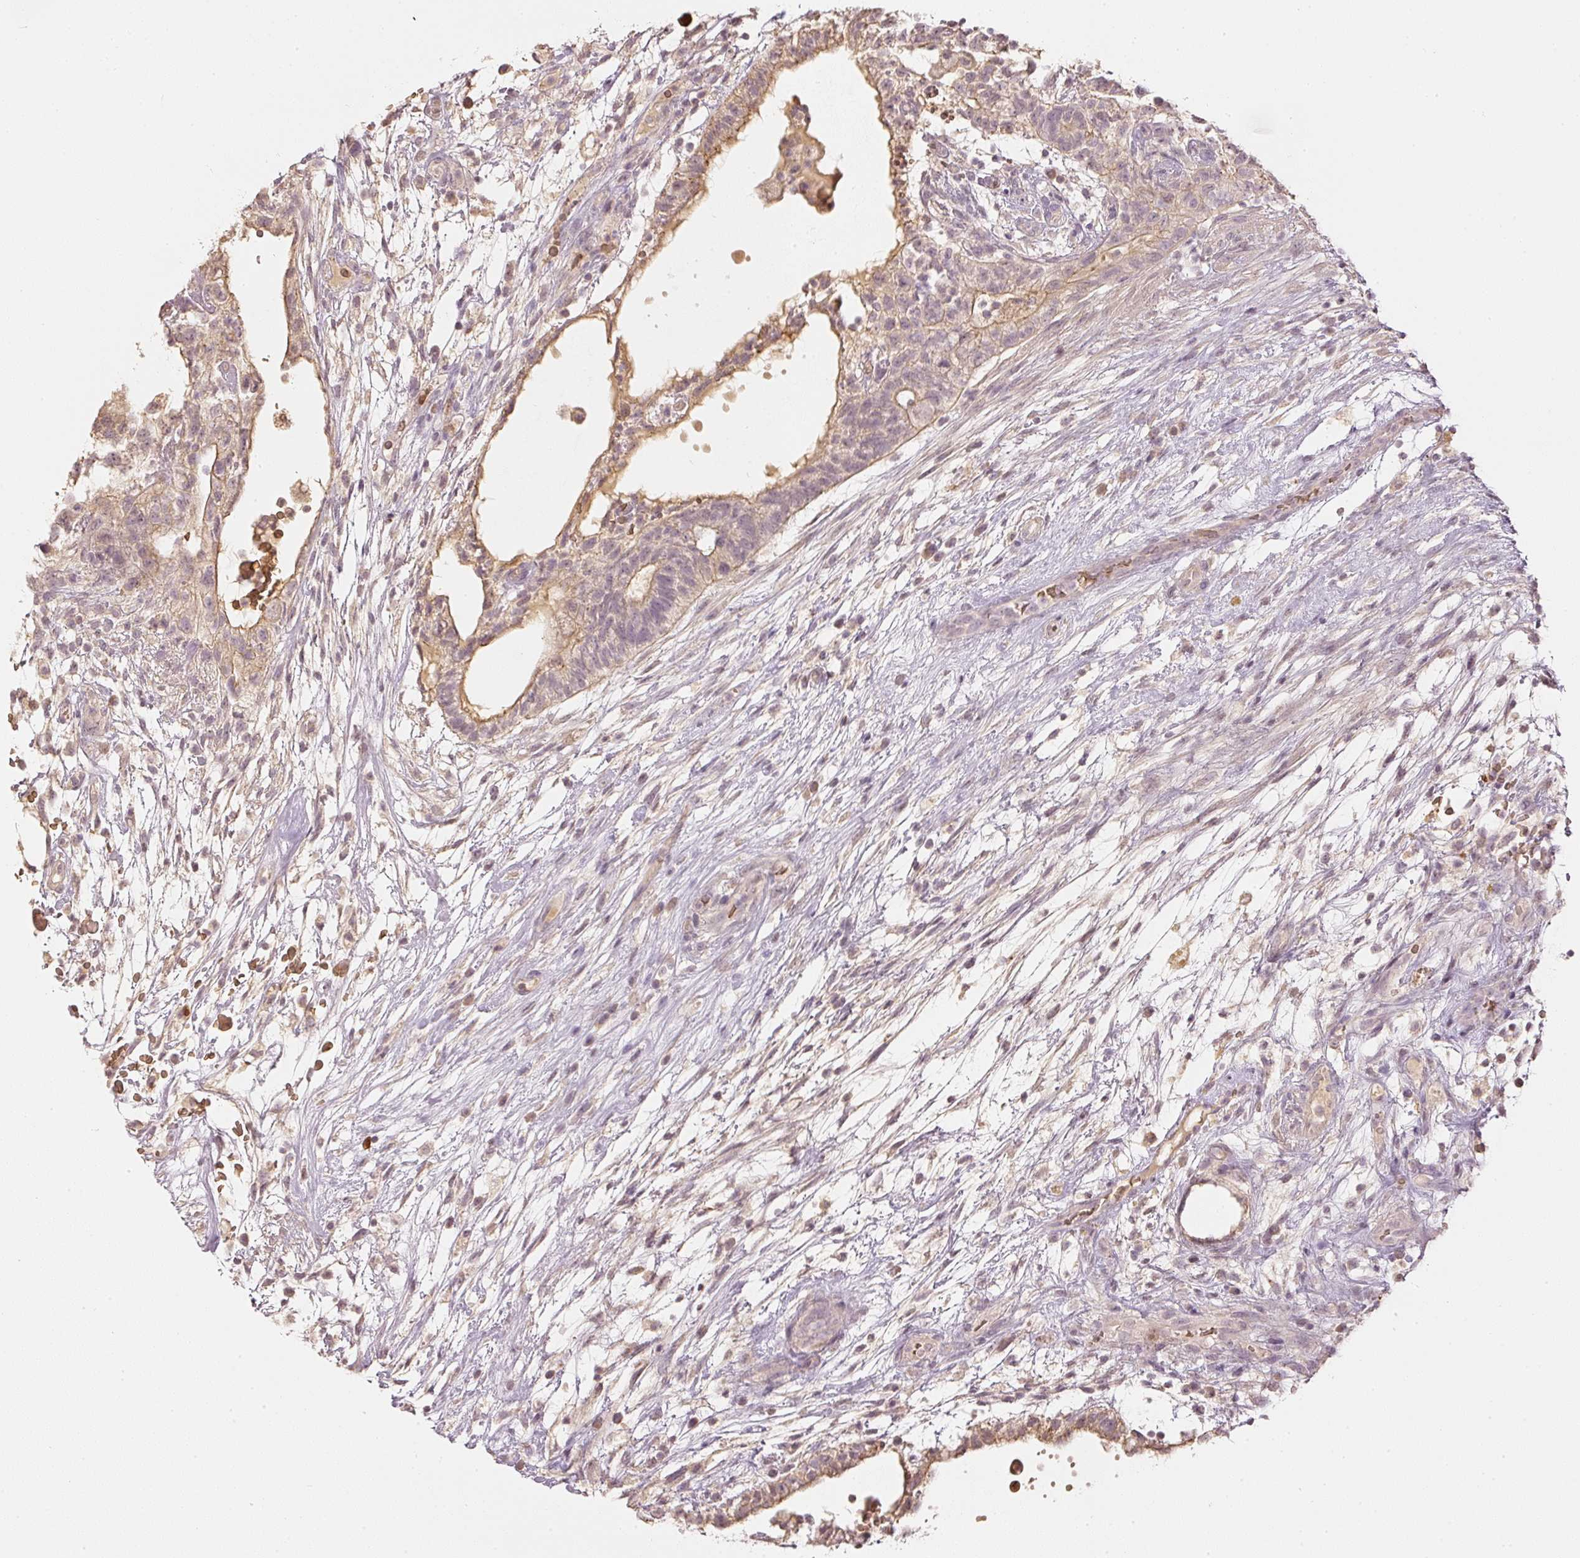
{"staining": {"intensity": "moderate", "quantity": "25%-75%", "location": "cytoplasmic/membranous"}, "tissue": "testis cancer", "cell_type": "Tumor cells", "image_type": "cancer", "snomed": [{"axis": "morphology", "description": "Carcinoma, Embryonal, NOS"}, {"axis": "topography", "description": "Testis"}], "caption": "Protein expression analysis of human embryonal carcinoma (testis) reveals moderate cytoplasmic/membranous staining in approximately 25%-75% of tumor cells.", "gene": "GZMA", "patient": {"sex": "male", "age": 32}}